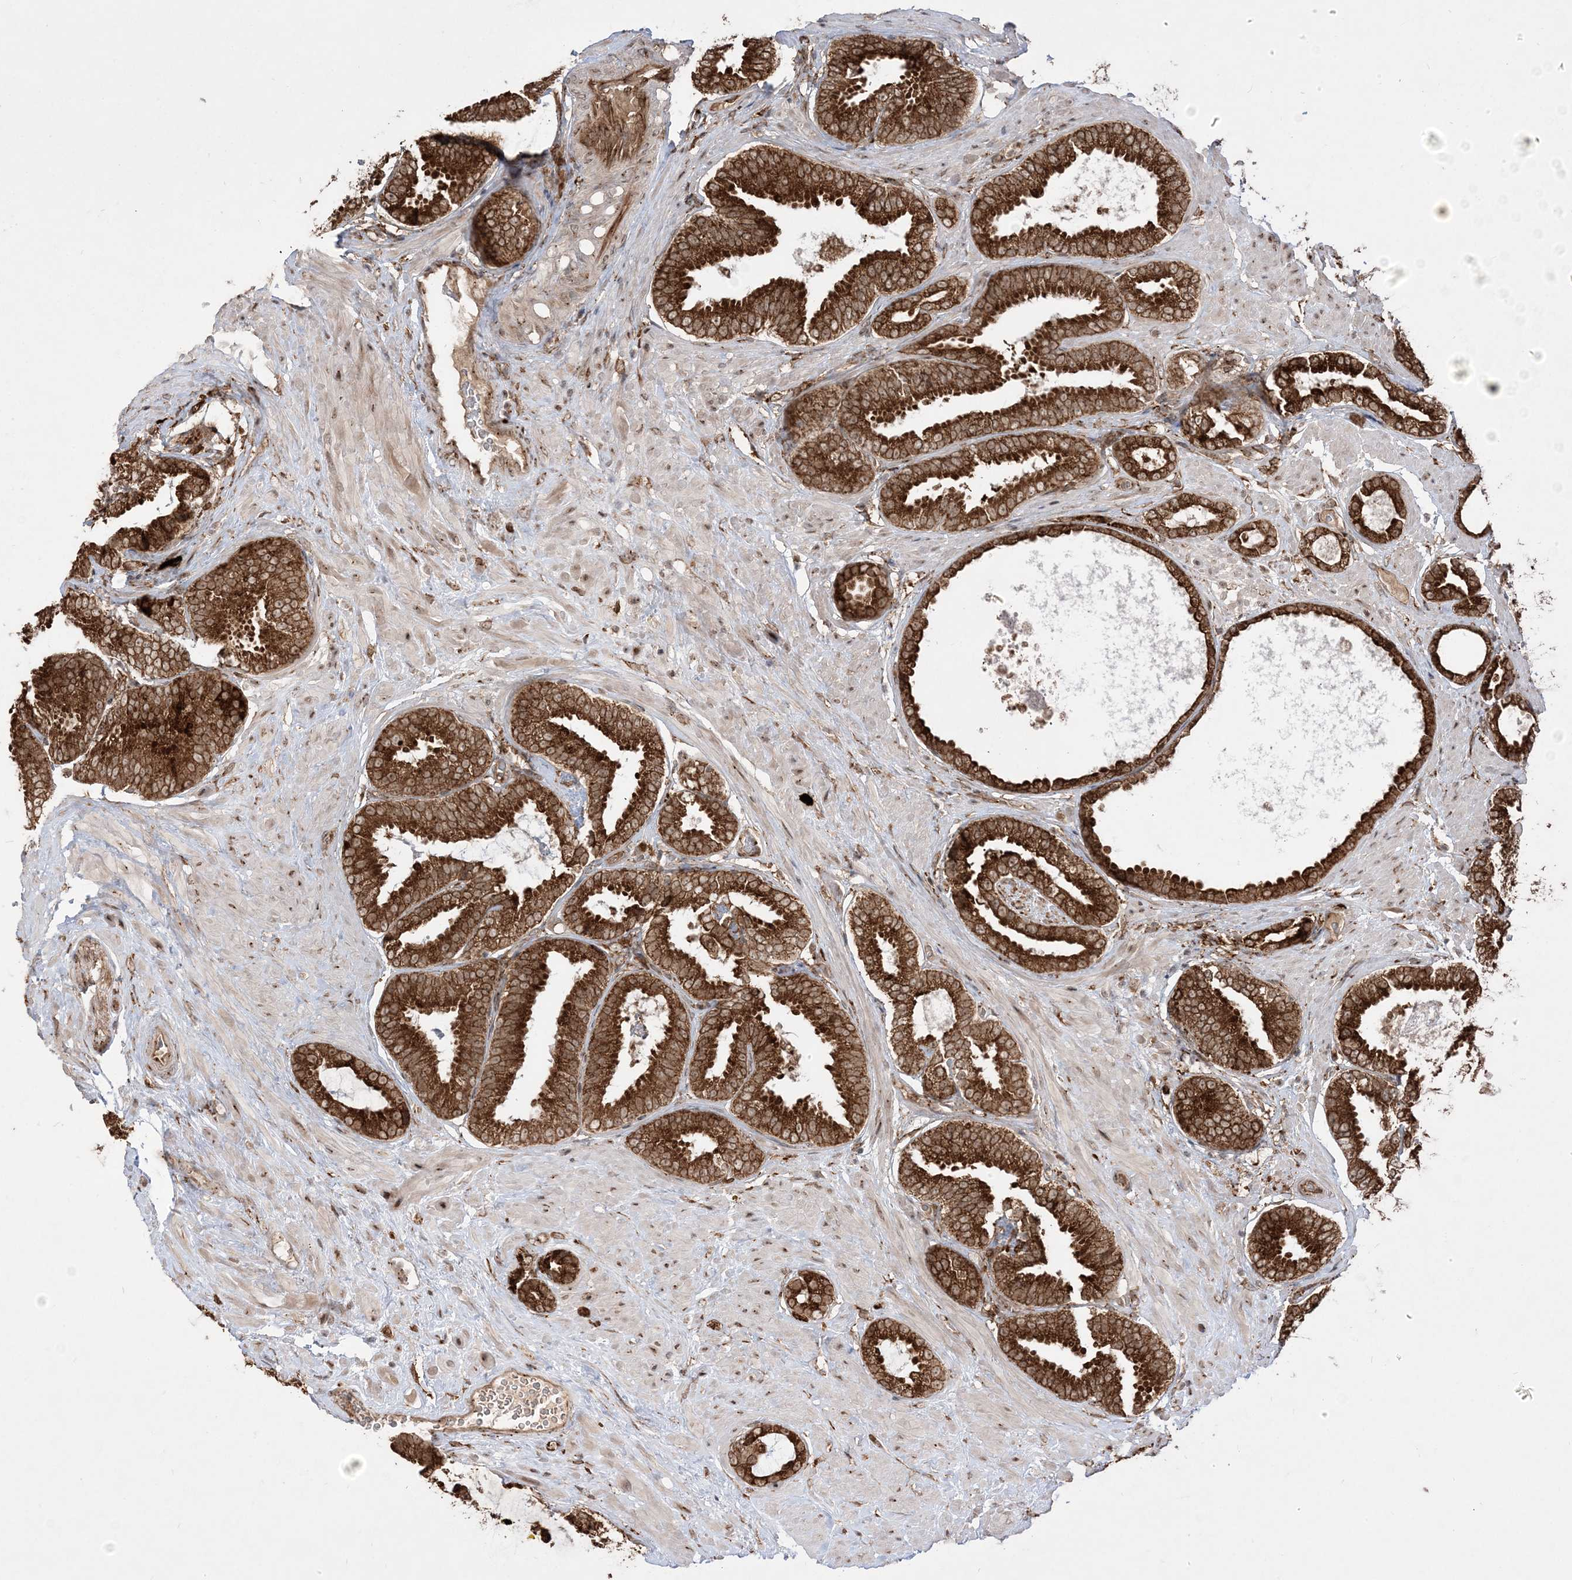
{"staining": {"intensity": "strong", "quantity": ">75%", "location": "cytoplasmic/membranous,nuclear"}, "tissue": "prostate cancer", "cell_type": "Tumor cells", "image_type": "cancer", "snomed": [{"axis": "morphology", "description": "Normal tissue, NOS"}, {"axis": "morphology", "description": "Adenocarcinoma, Low grade"}, {"axis": "topography", "description": "Prostate"}, {"axis": "topography", "description": "Peripheral nerve tissue"}], "caption": "Low-grade adenocarcinoma (prostate) stained with immunohistochemistry displays strong cytoplasmic/membranous and nuclear positivity in about >75% of tumor cells.", "gene": "EPC2", "patient": {"sex": "male", "age": 71}}